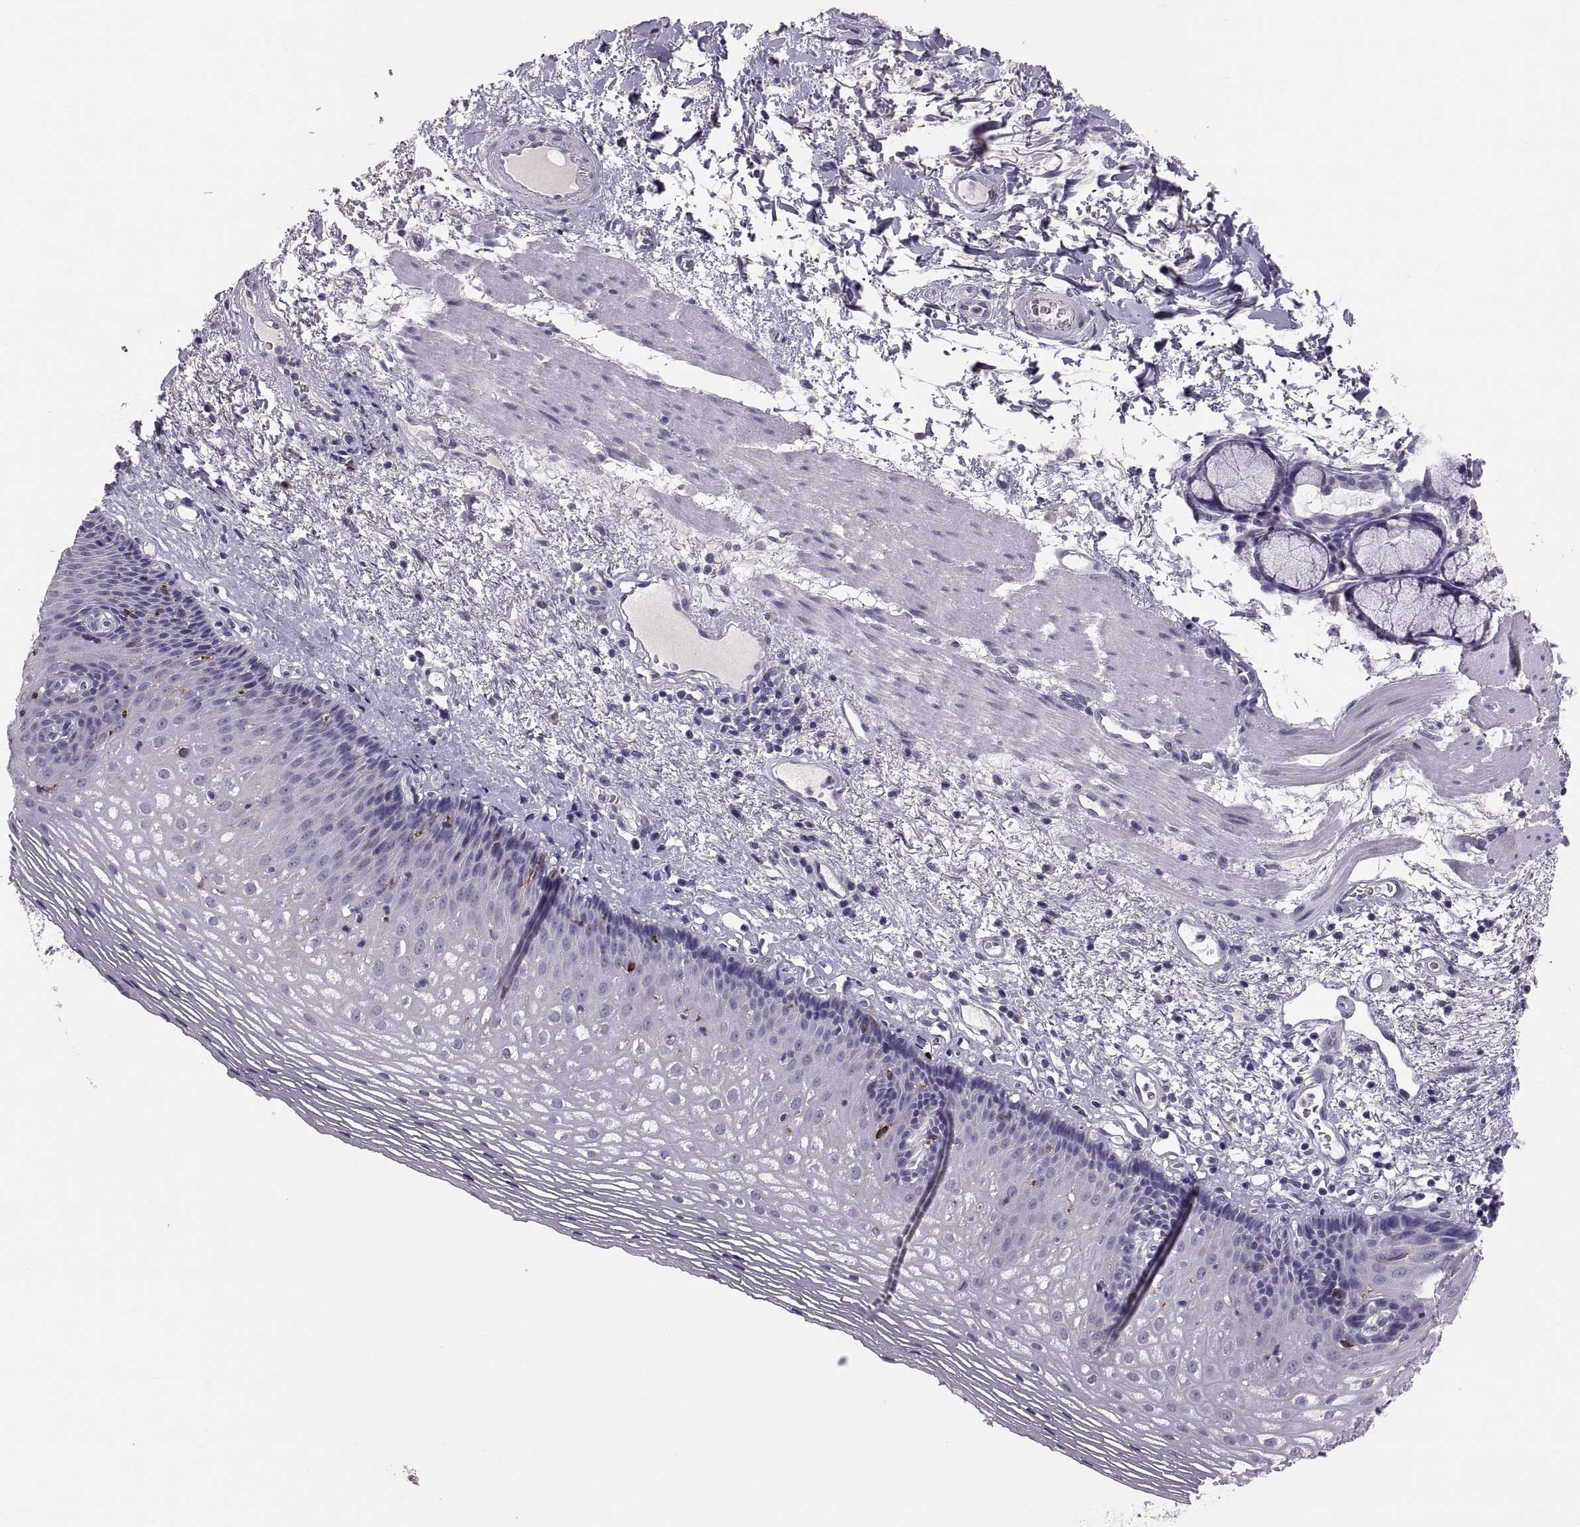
{"staining": {"intensity": "negative", "quantity": "none", "location": "none"}, "tissue": "esophagus", "cell_type": "Squamous epithelial cells", "image_type": "normal", "snomed": [{"axis": "morphology", "description": "Normal tissue, NOS"}, {"axis": "topography", "description": "Esophagus"}], "caption": "Squamous epithelial cells show no significant protein expression in normal esophagus. The staining is performed using DAB (3,3'-diaminobenzidine) brown chromogen with nuclei counter-stained in using hematoxylin.", "gene": "PTN", "patient": {"sex": "male", "age": 76}}